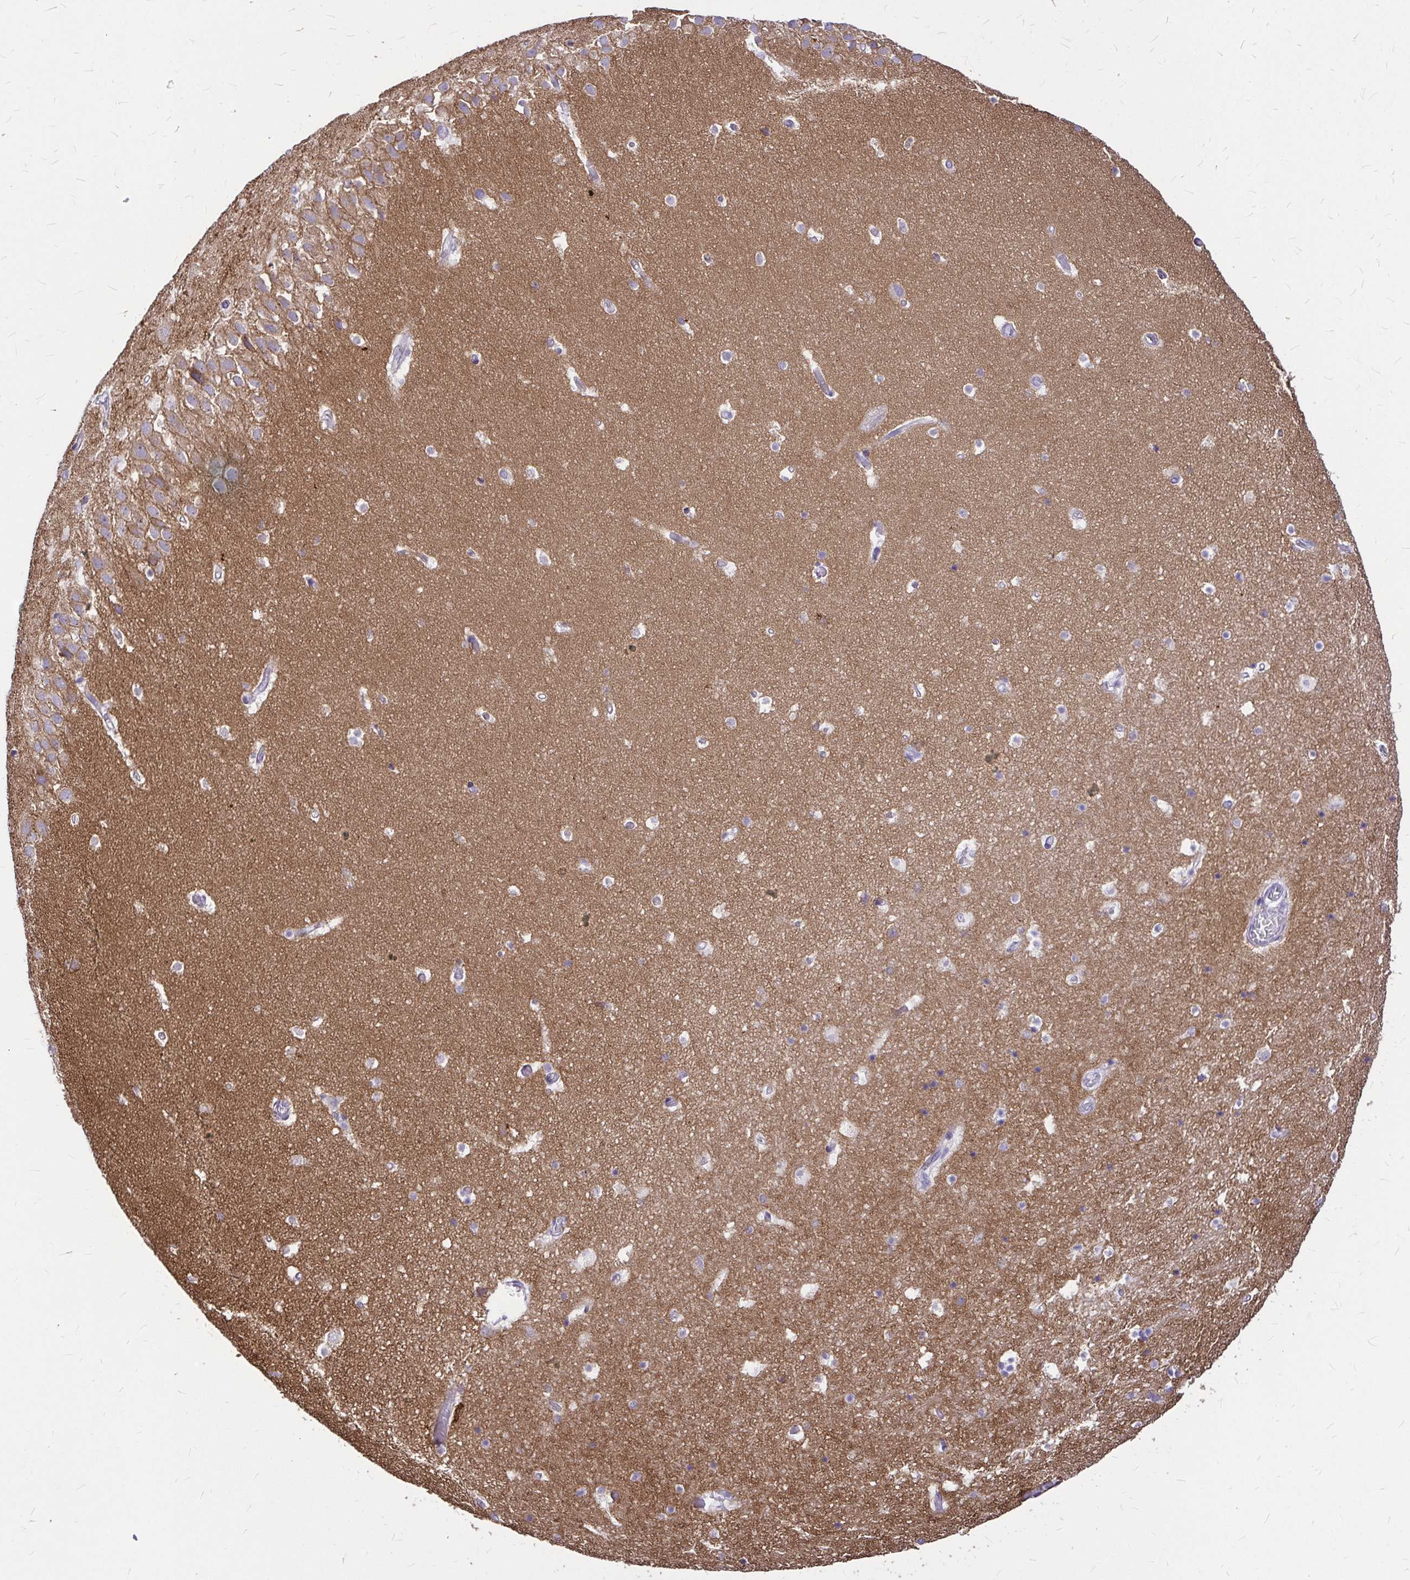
{"staining": {"intensity": "negative", "quantity": "none", "location": "none"}, "tissue": "hippocampus", "cell_type": "Glial cells", "image_type": "normal", "snomed": [{"axis": "morphology", "description": "Normal tissue, NOS"}, {"axis": "topography", "description": "Hippocampus"}], "caption": "This is an IHC image of normal hippocampus. There is no expression in glial cells.", "gene": "GABBR2", "patient": {"sex": "male", "age": 26}}